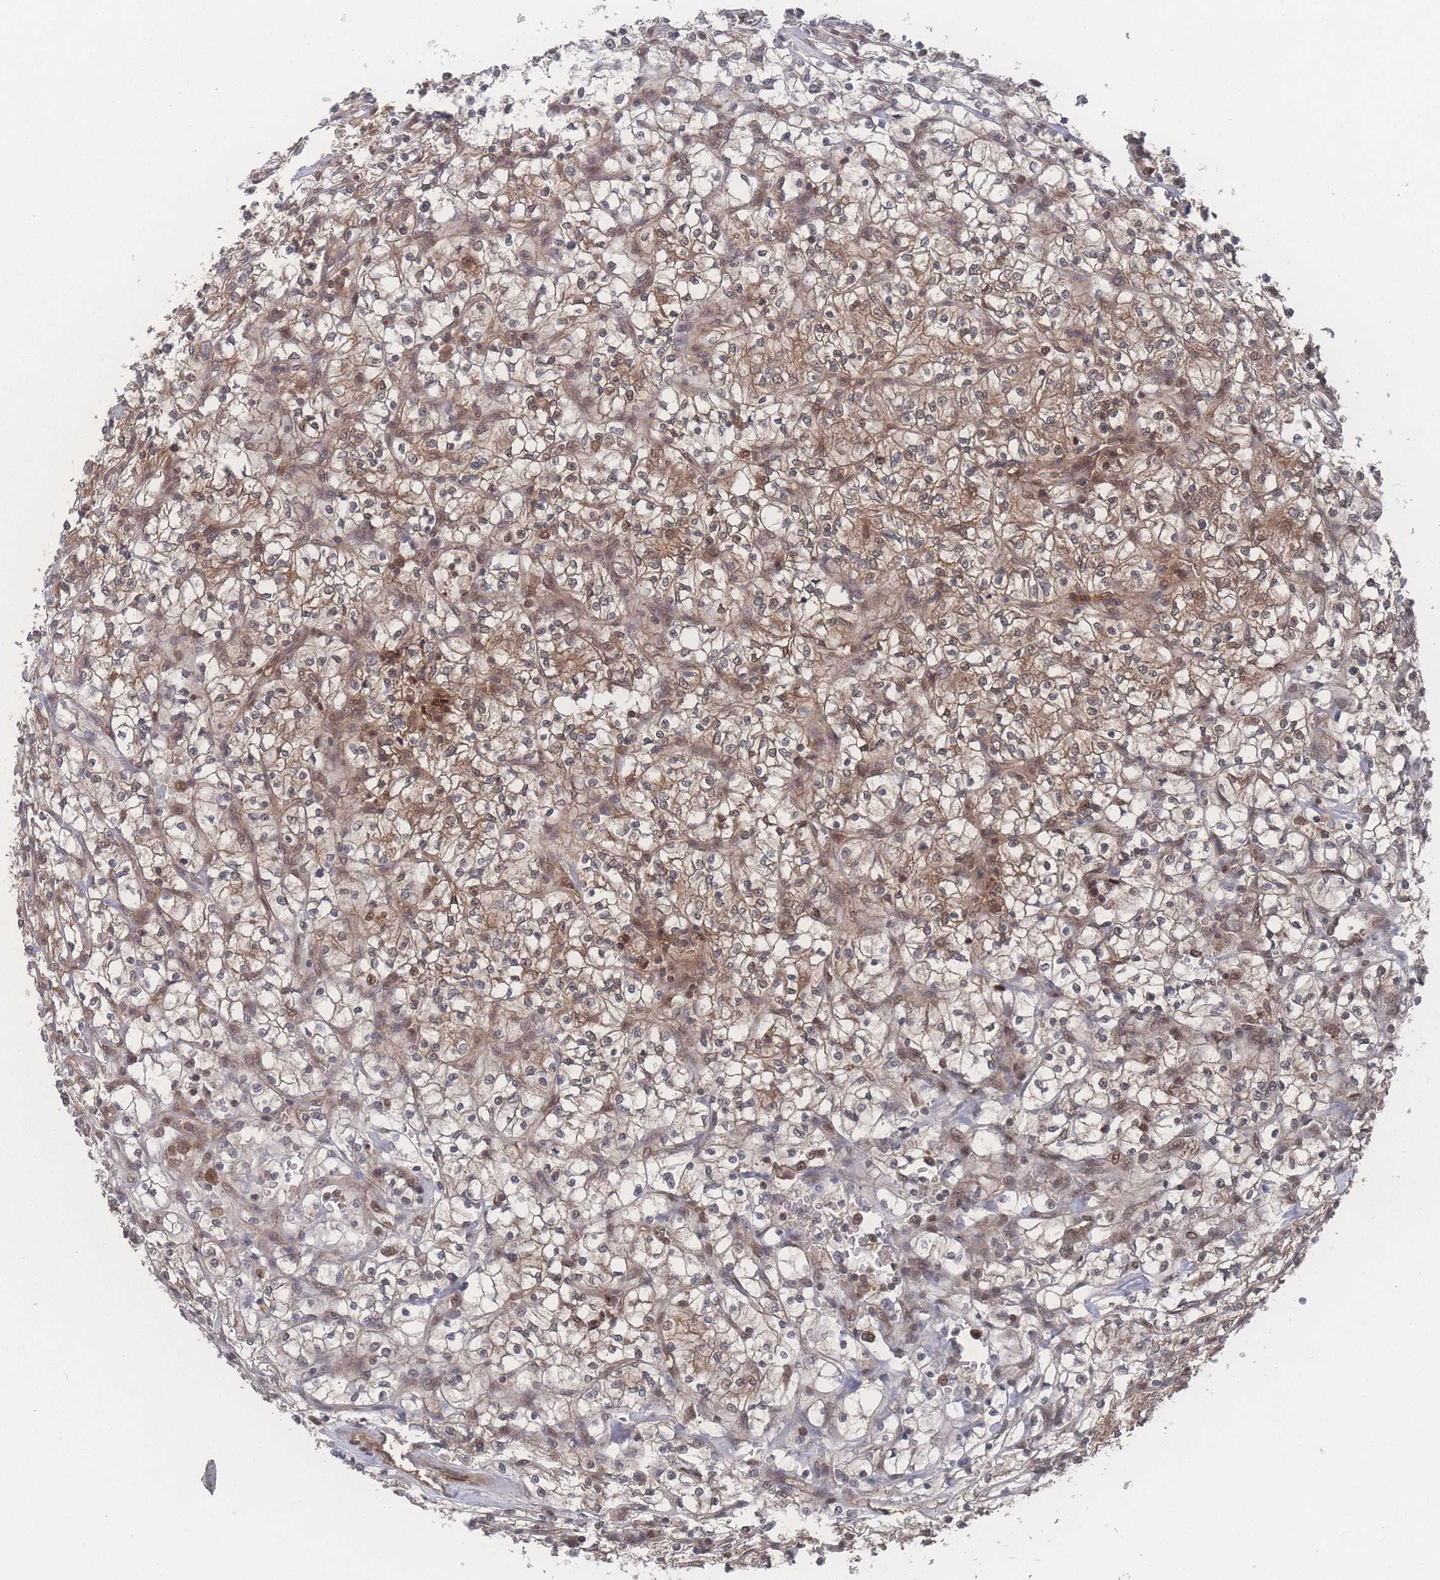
{"staining": {"intensity": "moderate", "quantity": ">75%", "location": "cytoplasmic/membranous,nuclear"}, "tissue": "renal cancer", "cell_type": "Tumor cells", "image_type": "cancer", "snomed": [{"axis": "morphology", "description": "Adenocarcinoma, NOS"}, {"axis": "topography", "description": "Kidney"}], "caption": "Brown immunohistochemical staining in human renal cancer displays moderate cytoplasmic/membranous and nuclear expression in approximately >75% of tumor cells.", "gene": "PSMA1", "patient": {"sex": "female", "age": 64}}